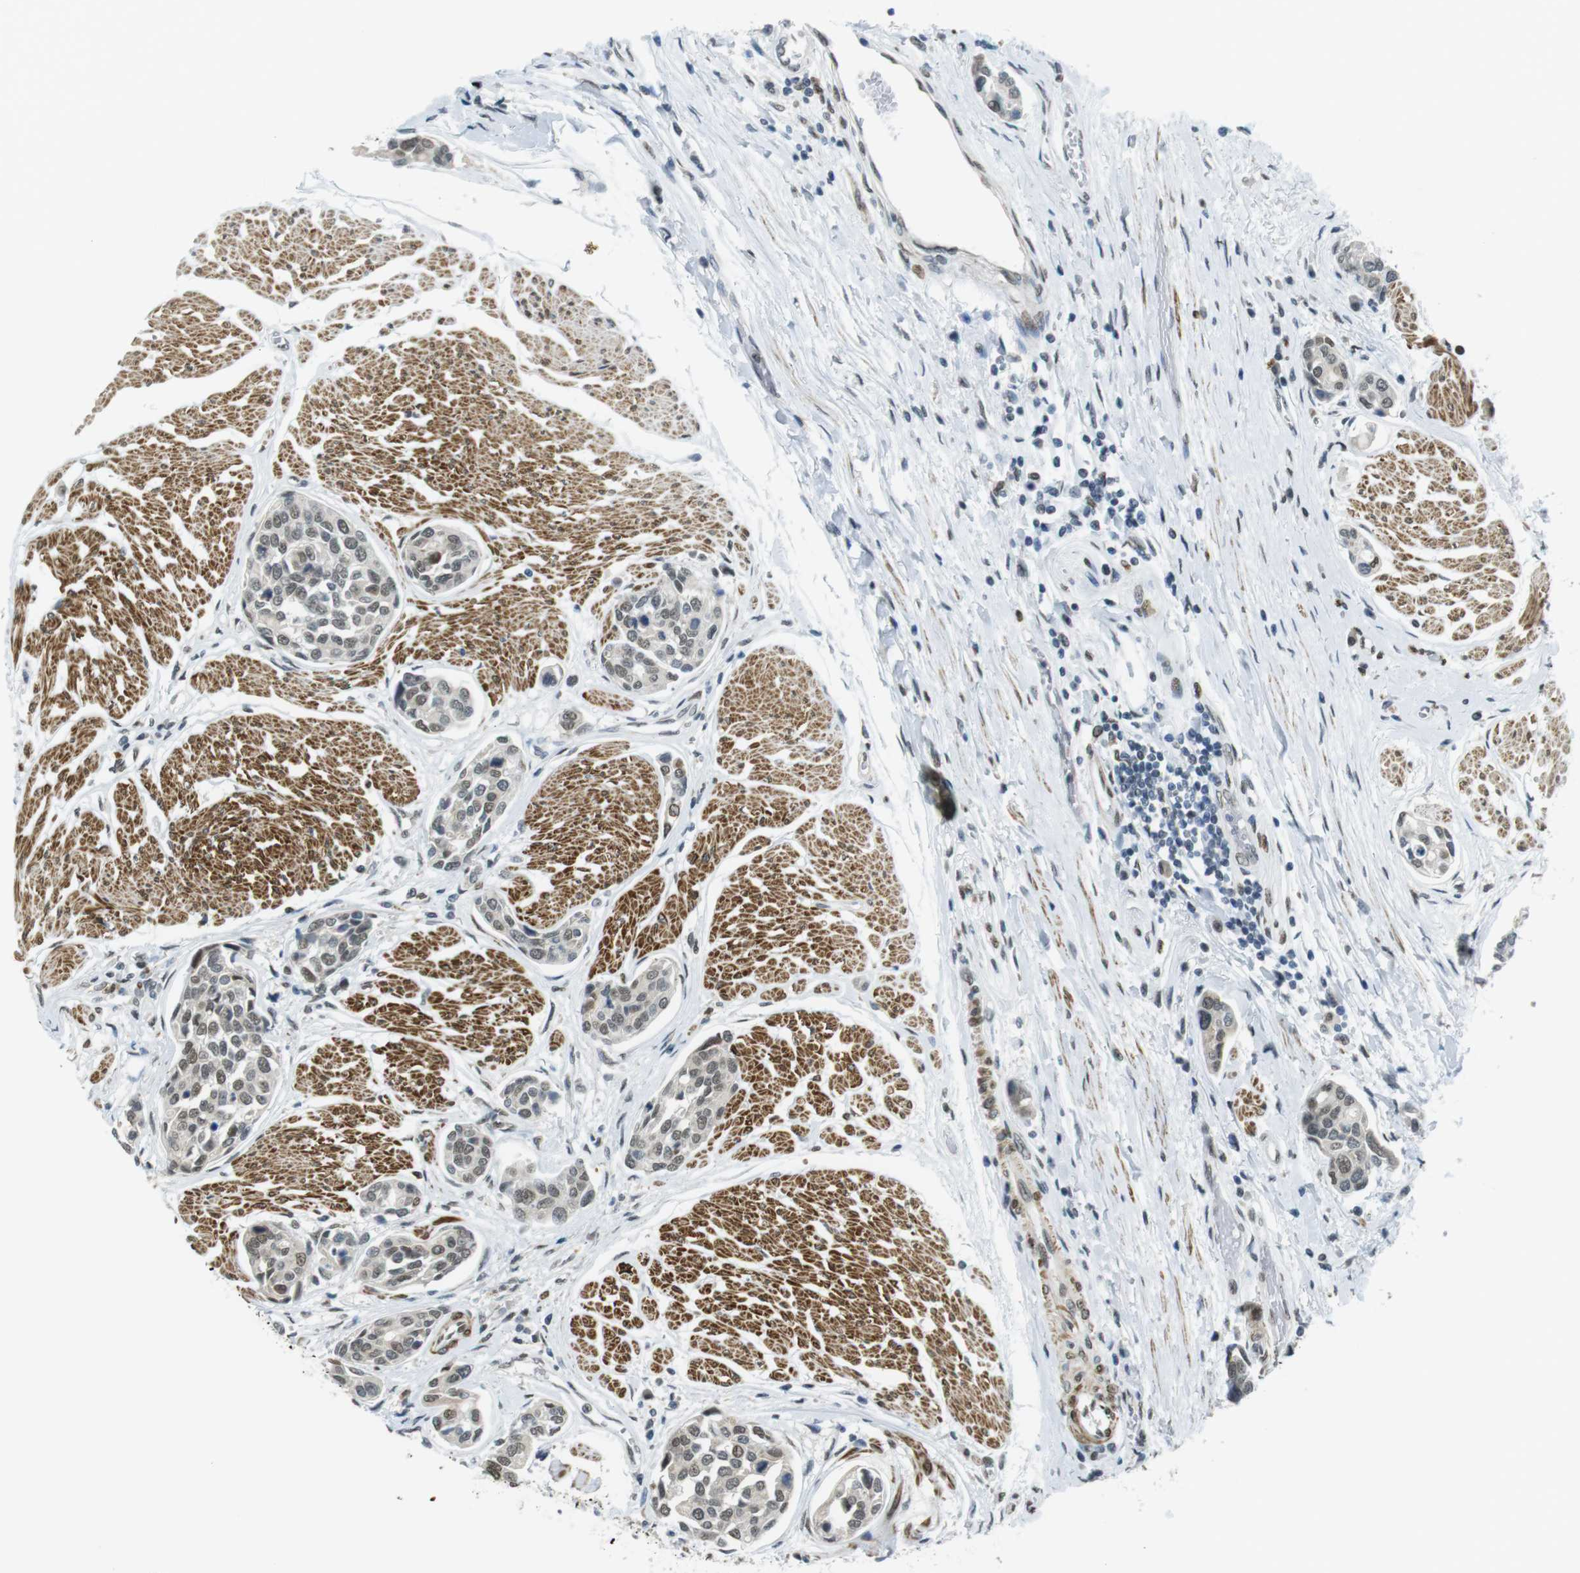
{"staining": {"intensity": "weak", "quantity": "25%-75%", "location": "nuclear"}, "tissue": "urothelial cancer", "cell_type": "Tumor cells", "image_type": "cancer", "snomed": [{"axis": "morphology", "description": "Urothelial carcinoma, High grade"}, {"axis": "topography", "description": "Urinary bladder"}], "caption": "High-grade urothelial carcinoma stained with DAB (3,3'-diaminobenzidine) immunohistochemistry displays low levels of weak nuclear expression in about 25%-75% of tumor cells.", "gene": "USP7", "patient": {"sex": "male", "age": 78}}